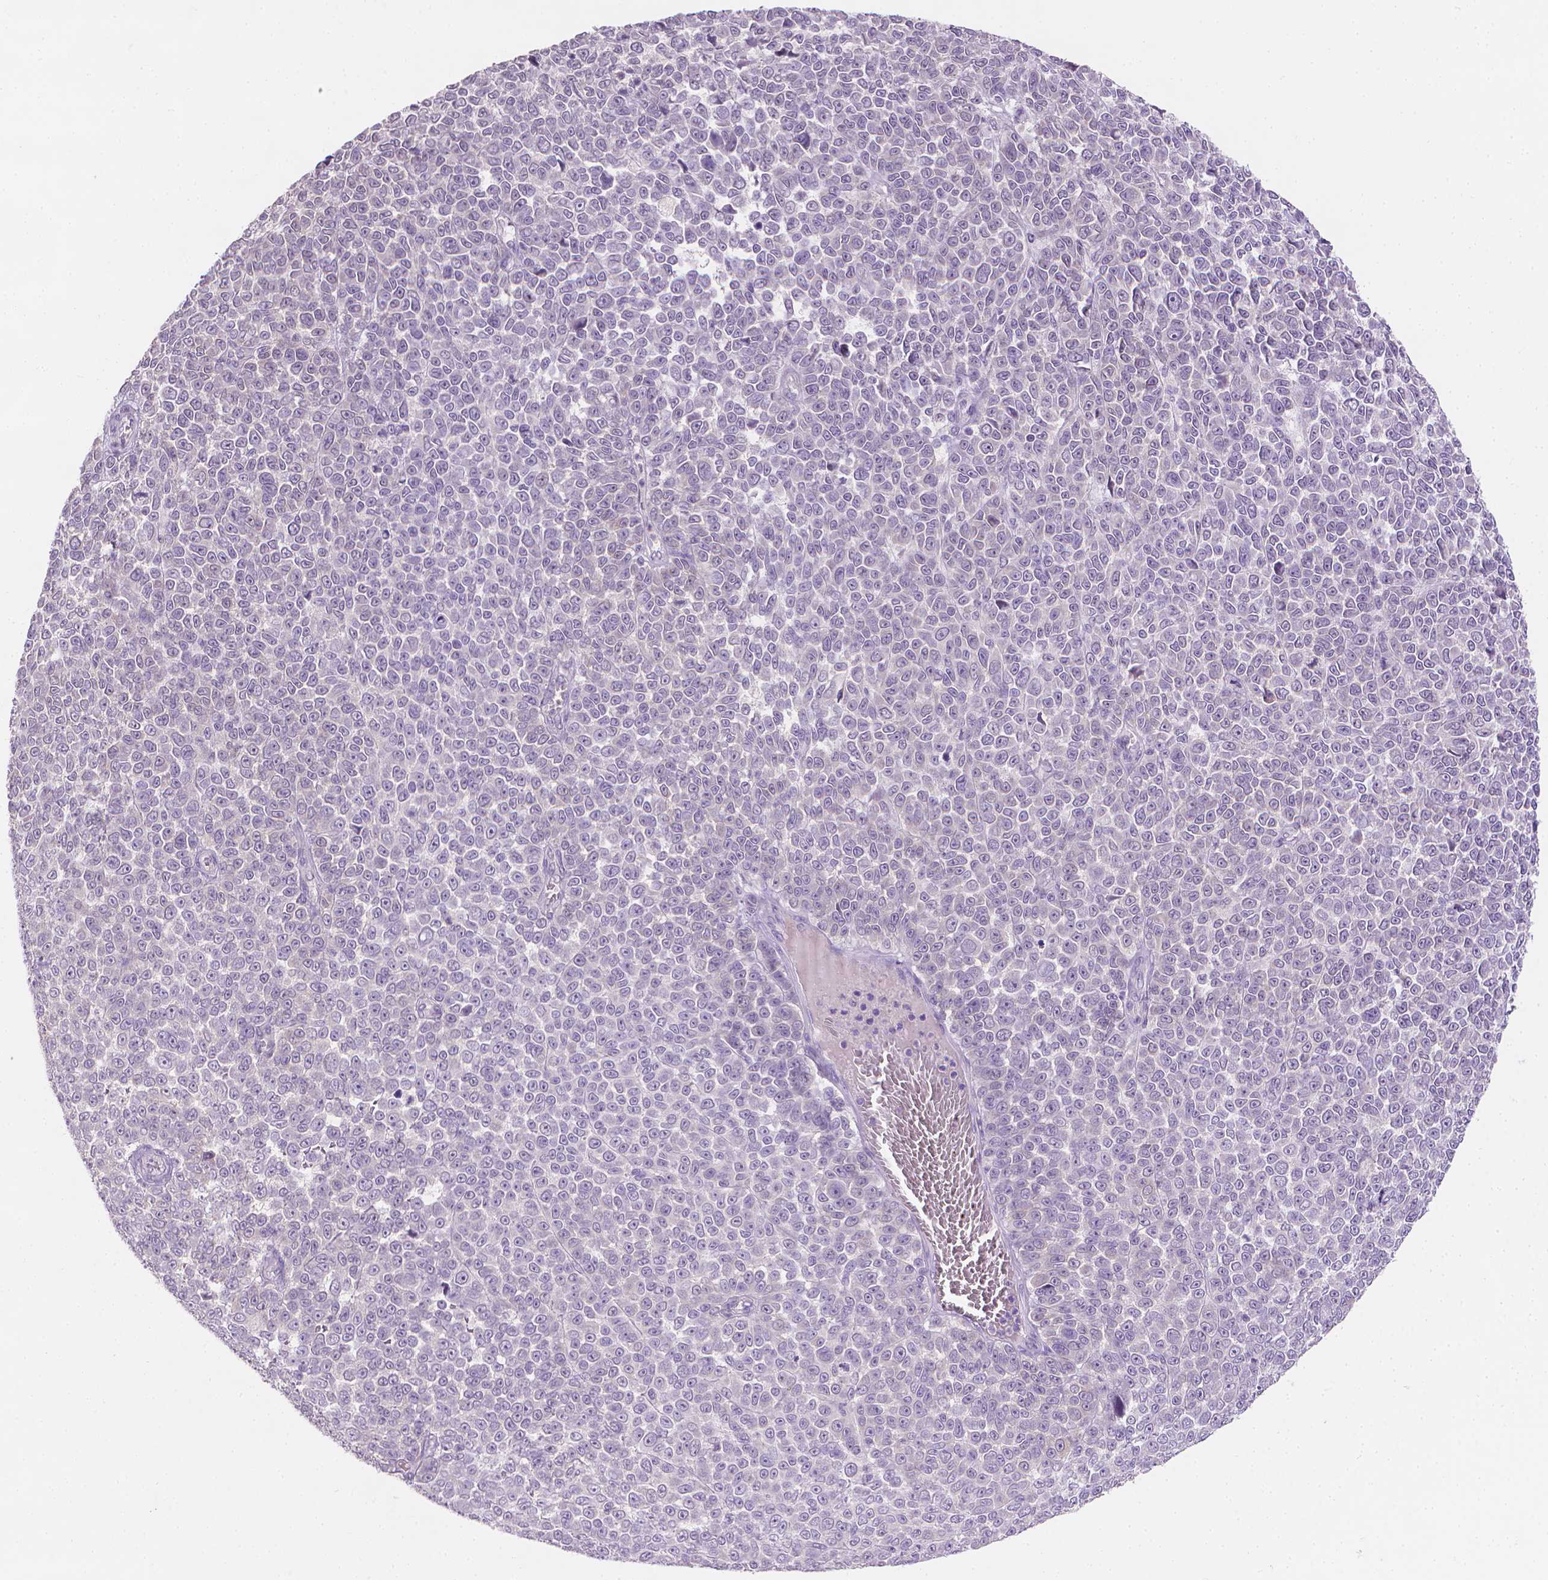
{"staining": {"intensity": "negative", "quantity": "none", "location": "none"}, "tissue": "melanoma", "cell_type": "Tumor cells", "image_type": "cancer", "snomed": [{"axis": "morphology", "description": "Malignant melanoma, NOS"}, {"axis": "topography", "description": "Skin"}], "caption": "Tumor cells are negative for protein expression in human melanoma. Nuclei are stained in blue.", "gene": "FASN", "patient": {"sex": "female", "age": 95}}